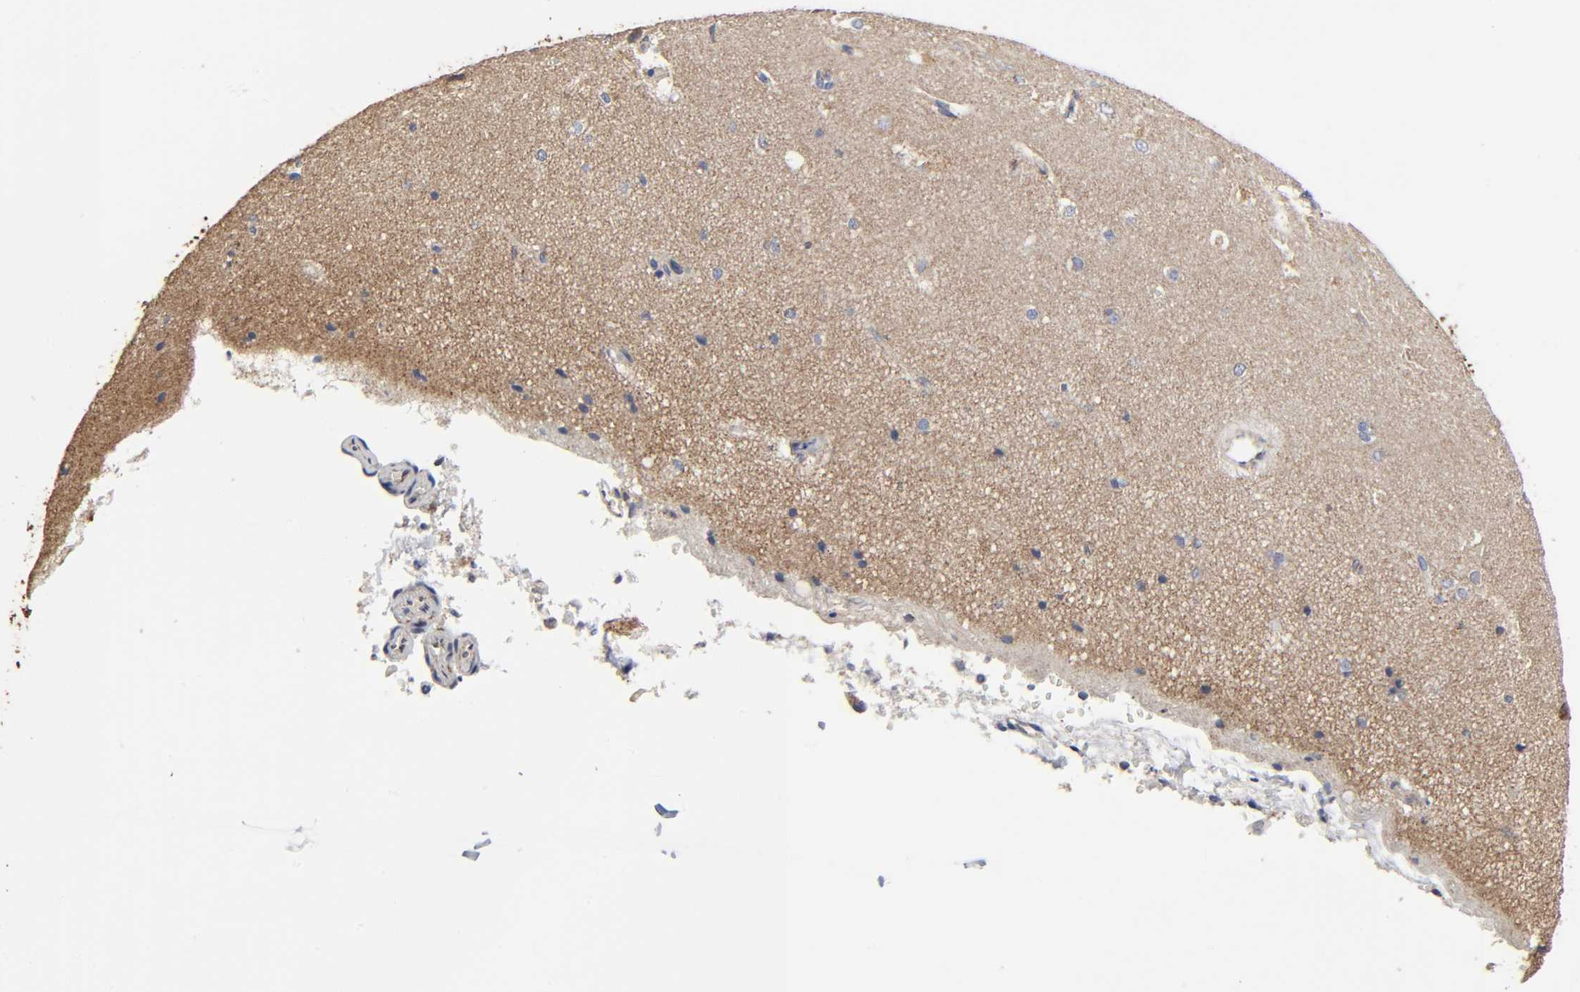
{"staining": {"intensity": "weak", "quantity": "25%-75%", "location": "cytoplasmic/membranous"}, "tissue": "cerebral cortex", "cell_type": "Endothelial cells", "image_type": "normal", "snomed": [{"axis": "morphology", "description": "Normal tissue, NOS"}, {"axis": "topography", "description": "Cerebral cortex"}], "caption": "Brown immunohistochemical staining in unremarkable human cerebral cortex demonstrates weak cytoplasmic/membranous expression in about 25%-75% of endothelial cells.", "gene": "COX6B1", "patient": {"sex": "male", "age": 45}}